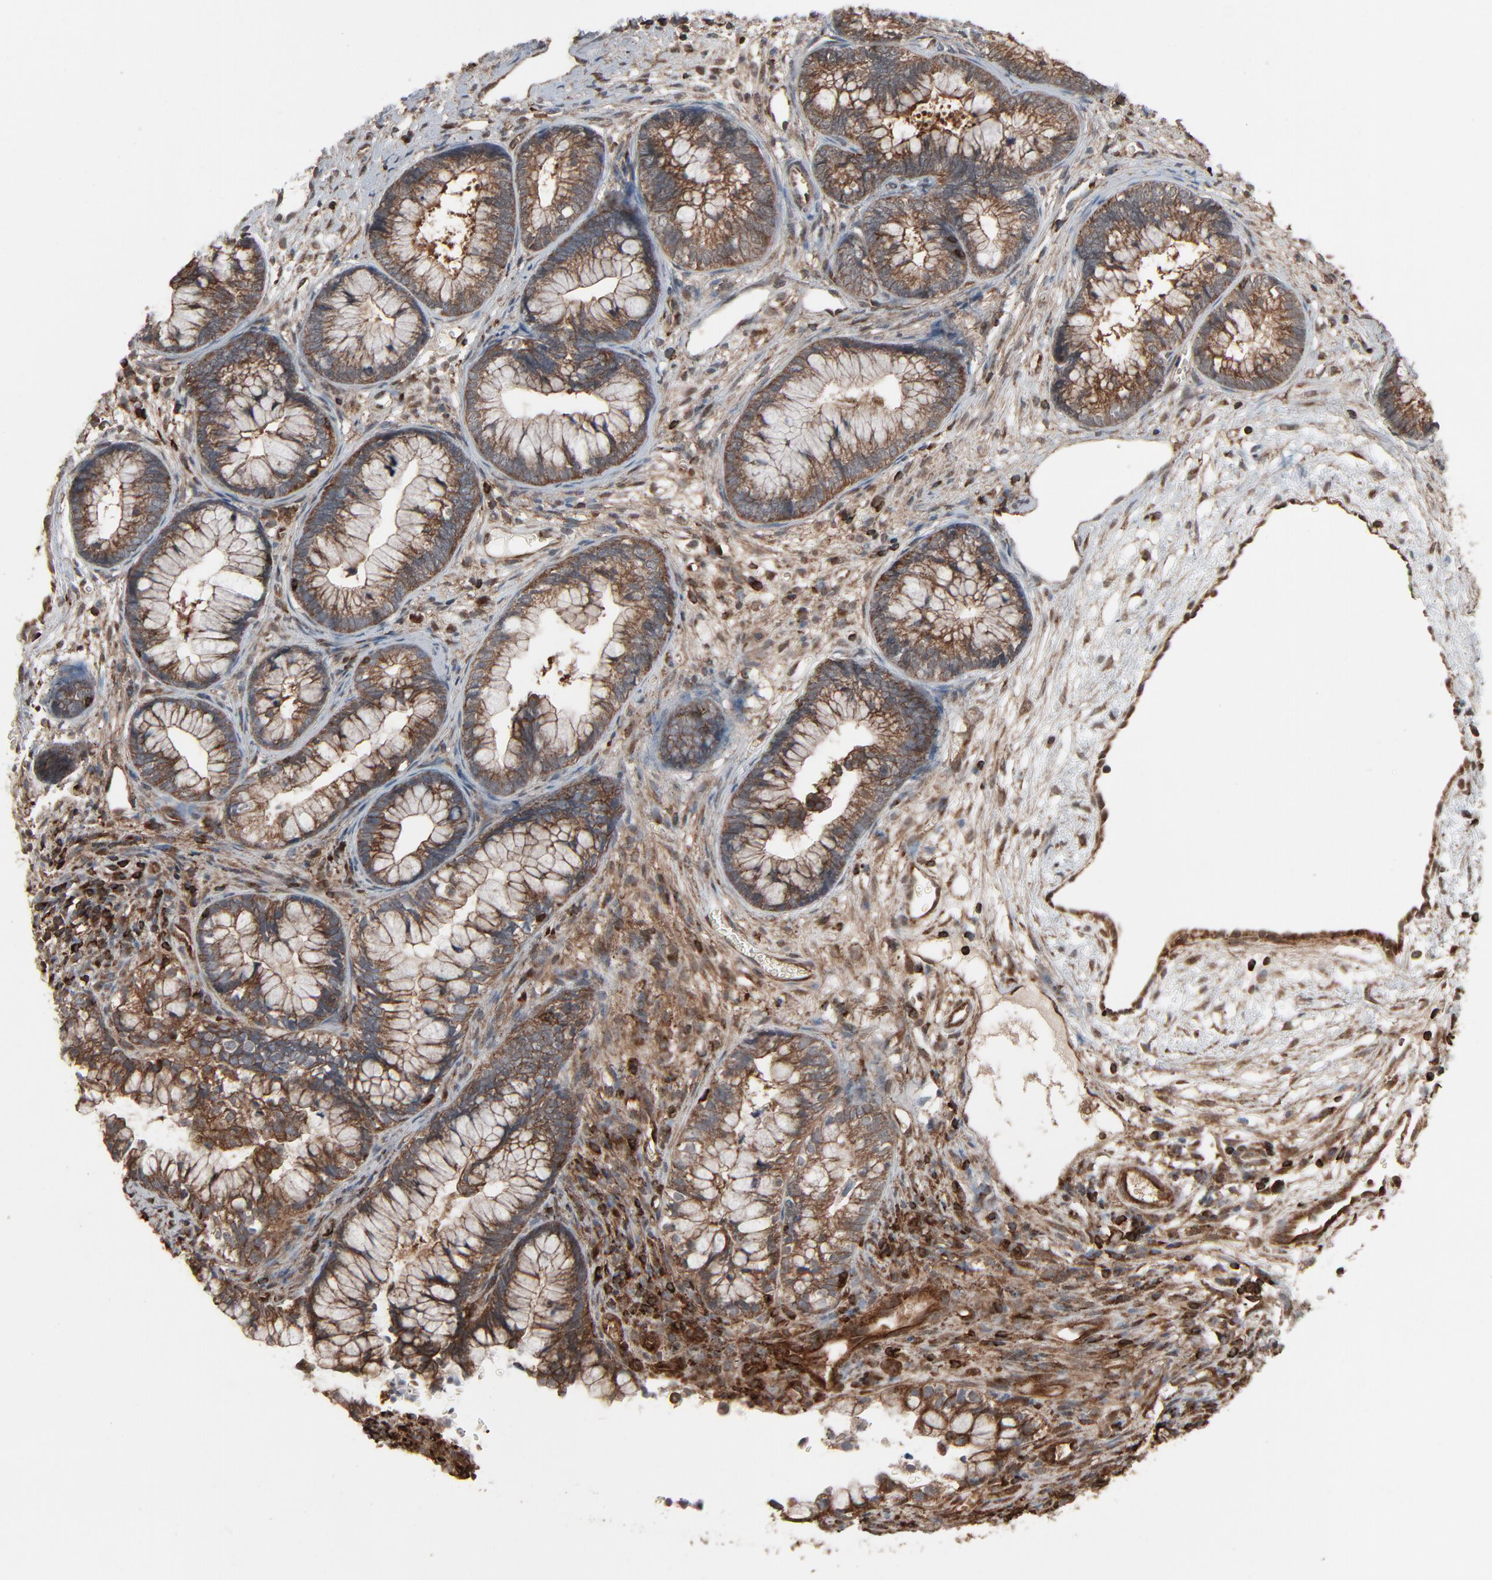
{"staining": {"intensity": "moderate", "quantity": ">75%", "location": "cytoplasmic/membranous"}, "tissue": "cervical cancer", "cell_type": "Tumor cells", "image_type": "cancer", "snomed": [{"axis": "morphology", "description": "Adenocarcinoma, NOS"}, {"axis": "topography", "description": "Cervix"}], "caption": "Human cervical cancer (adenocarcinoma) stained with a protein marker shows moderate staining in tumor cells.", "gene": "OPTN", "patient": {"sex": "female", "age": 44}}